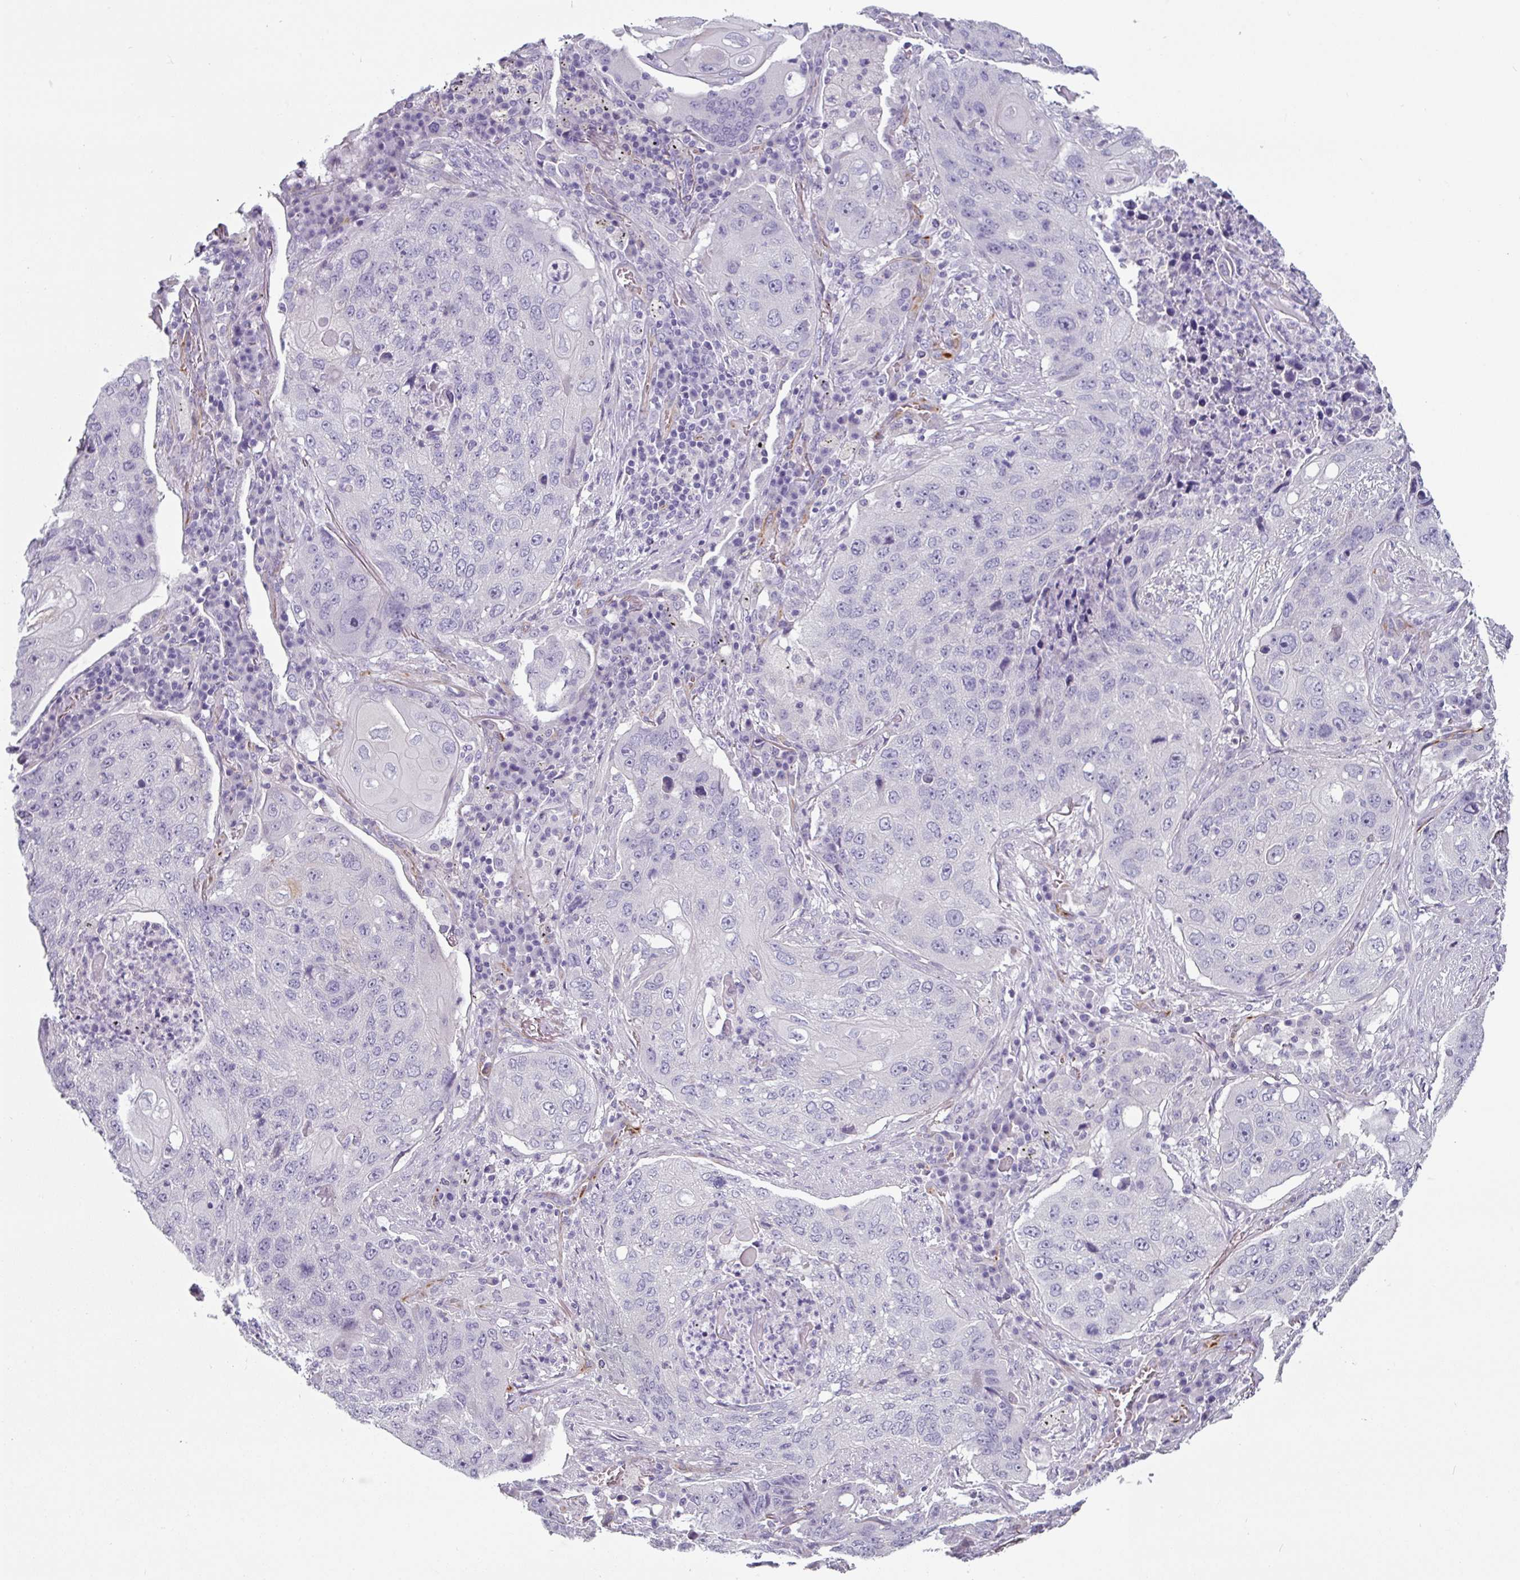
{"staining": {"intensity": "negative", "quantity": "none", "location": "none"}, "tissue": "lung cancer", "cell_type": "Tumor cells", "image_type": "cancer", "snomed": [{"axis": "morphology", "description": "Squamous cell carcinoma, NOS"}, {"axis": "topography", "description": "Lung"}], "caption": "A high-resolution image shows immunohistochemistry staining of lung squamous cell carcinoma, which demonstrates no significant expression in tumor cells. The staining is performed using DAB (3,3'-diaminobenzidine) brown chromogen with nuclei counter-stained in using hematoxylin.", "gene": "SLC17A7", "patient": {"sex": "female", "age": 63}}